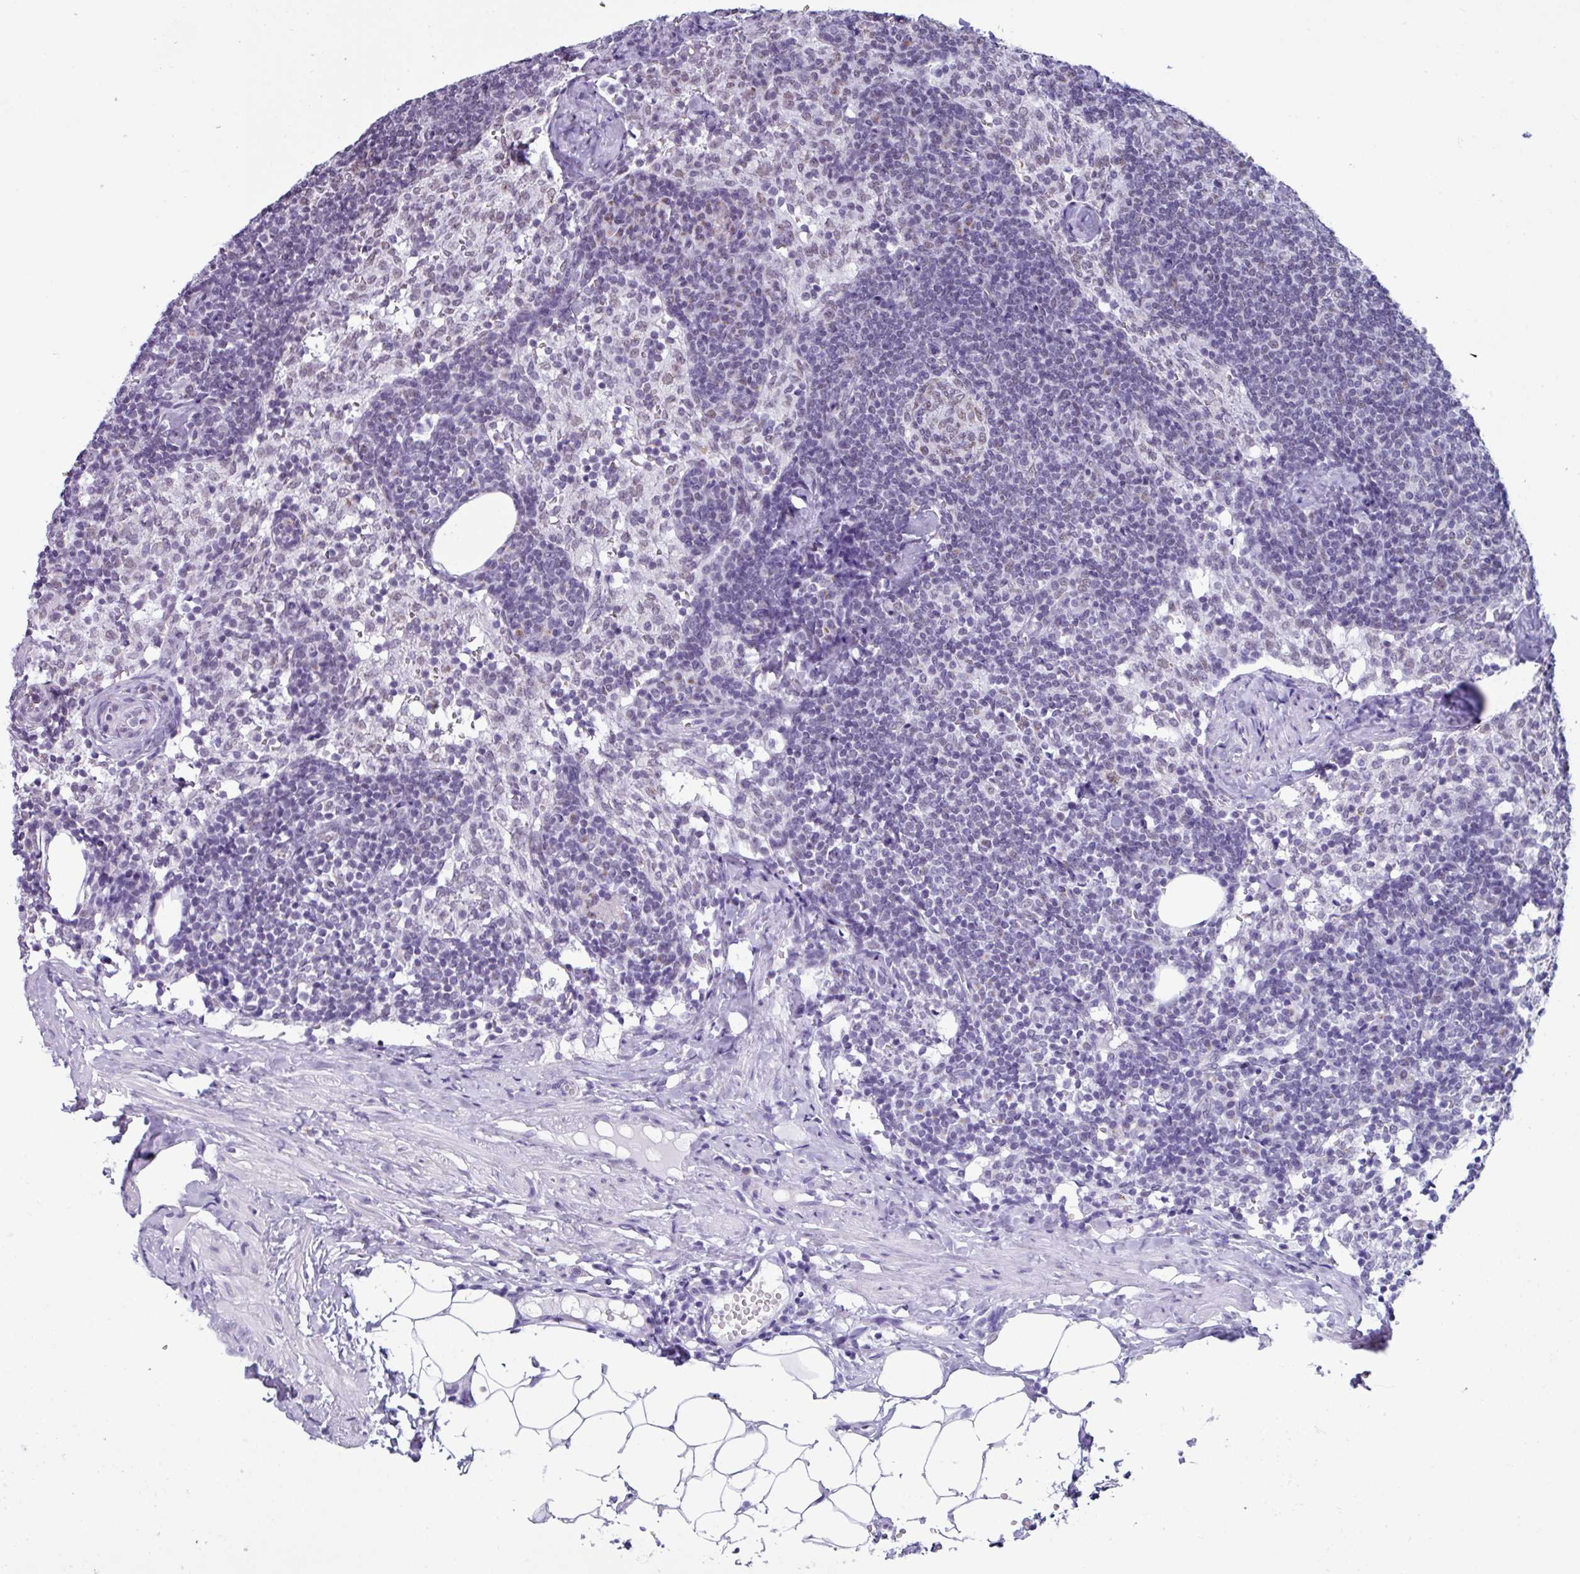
{"staining": {"intensity": "moderate", "quantity": "25%-75%", "location": "nuclear"}, "tissue": "lymph node", "cell_type": "Germinal center cells", "image_type": "normal", "snomed": [{"axis": "morphology", "description": "Normal tissue, NOS"}, {"axis": "topography", "description": "Lymph node"}], "caption": "An IHC histopathology image of unremarkable tissue is shown. Protein staining in brown highlights moderate nuclear positivity in lymph node within germinal center cells. Nuclei are stained in blue.", "gene": "PUF60", "patient": {"sex": "female", "age": 52}}